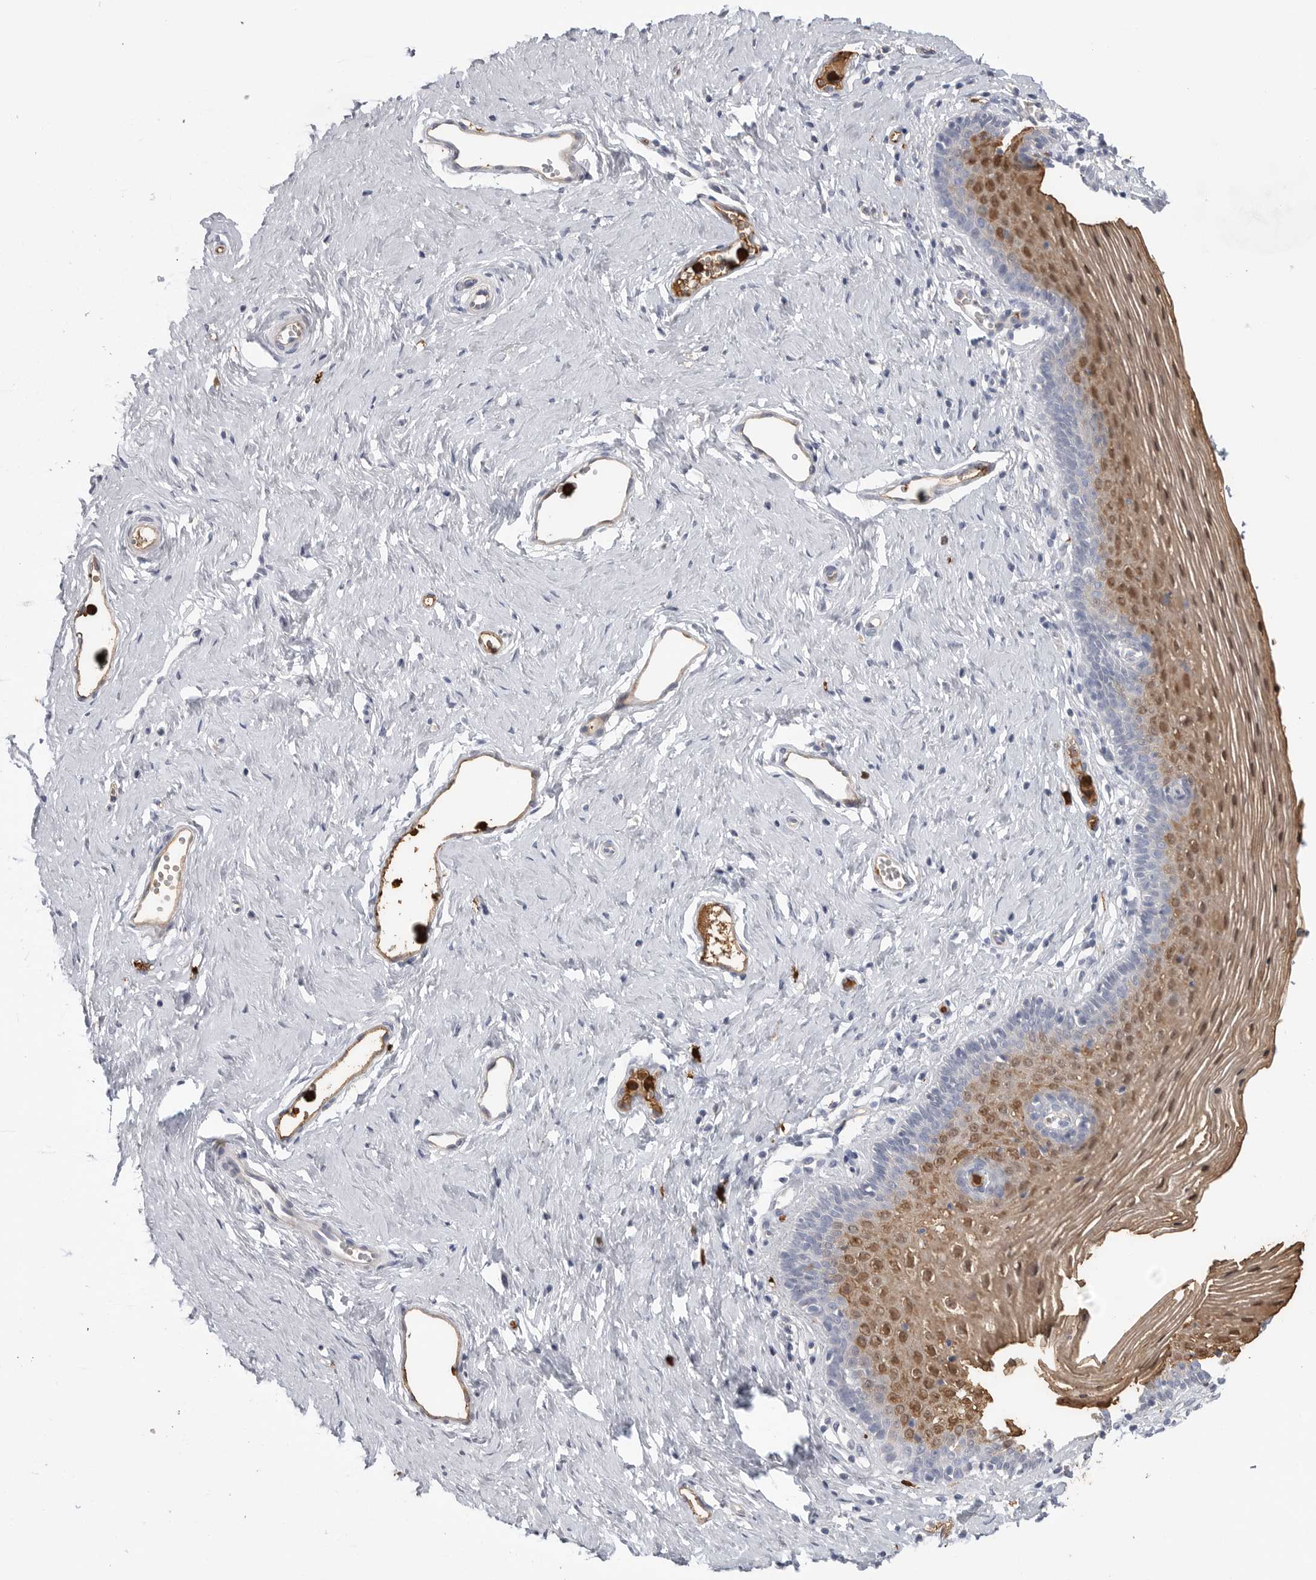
{"staining": {"intensity": "moderate", "quantity": "25%-75%", "location": "cytoplasmic/membranous,nuclear"}, "tissue": "vagina", "cell_type": "Squamous epithelial cells", "image_type": "normal", "snomed": [{"axis": "morphology", "description": "Normal tissue, NOS"}, {"axis": "topography", "description": "Vagina"}], "caption": "Immunohistochemistry (DAB) staining of benign human vagina displays moderate cytoplasmic/membranous,nuclear protein expression in approximately 25%-75% of squamous epithelial cells.", "gene": "CYB561D1", "patient": {"sex": "female", "age": 32}}